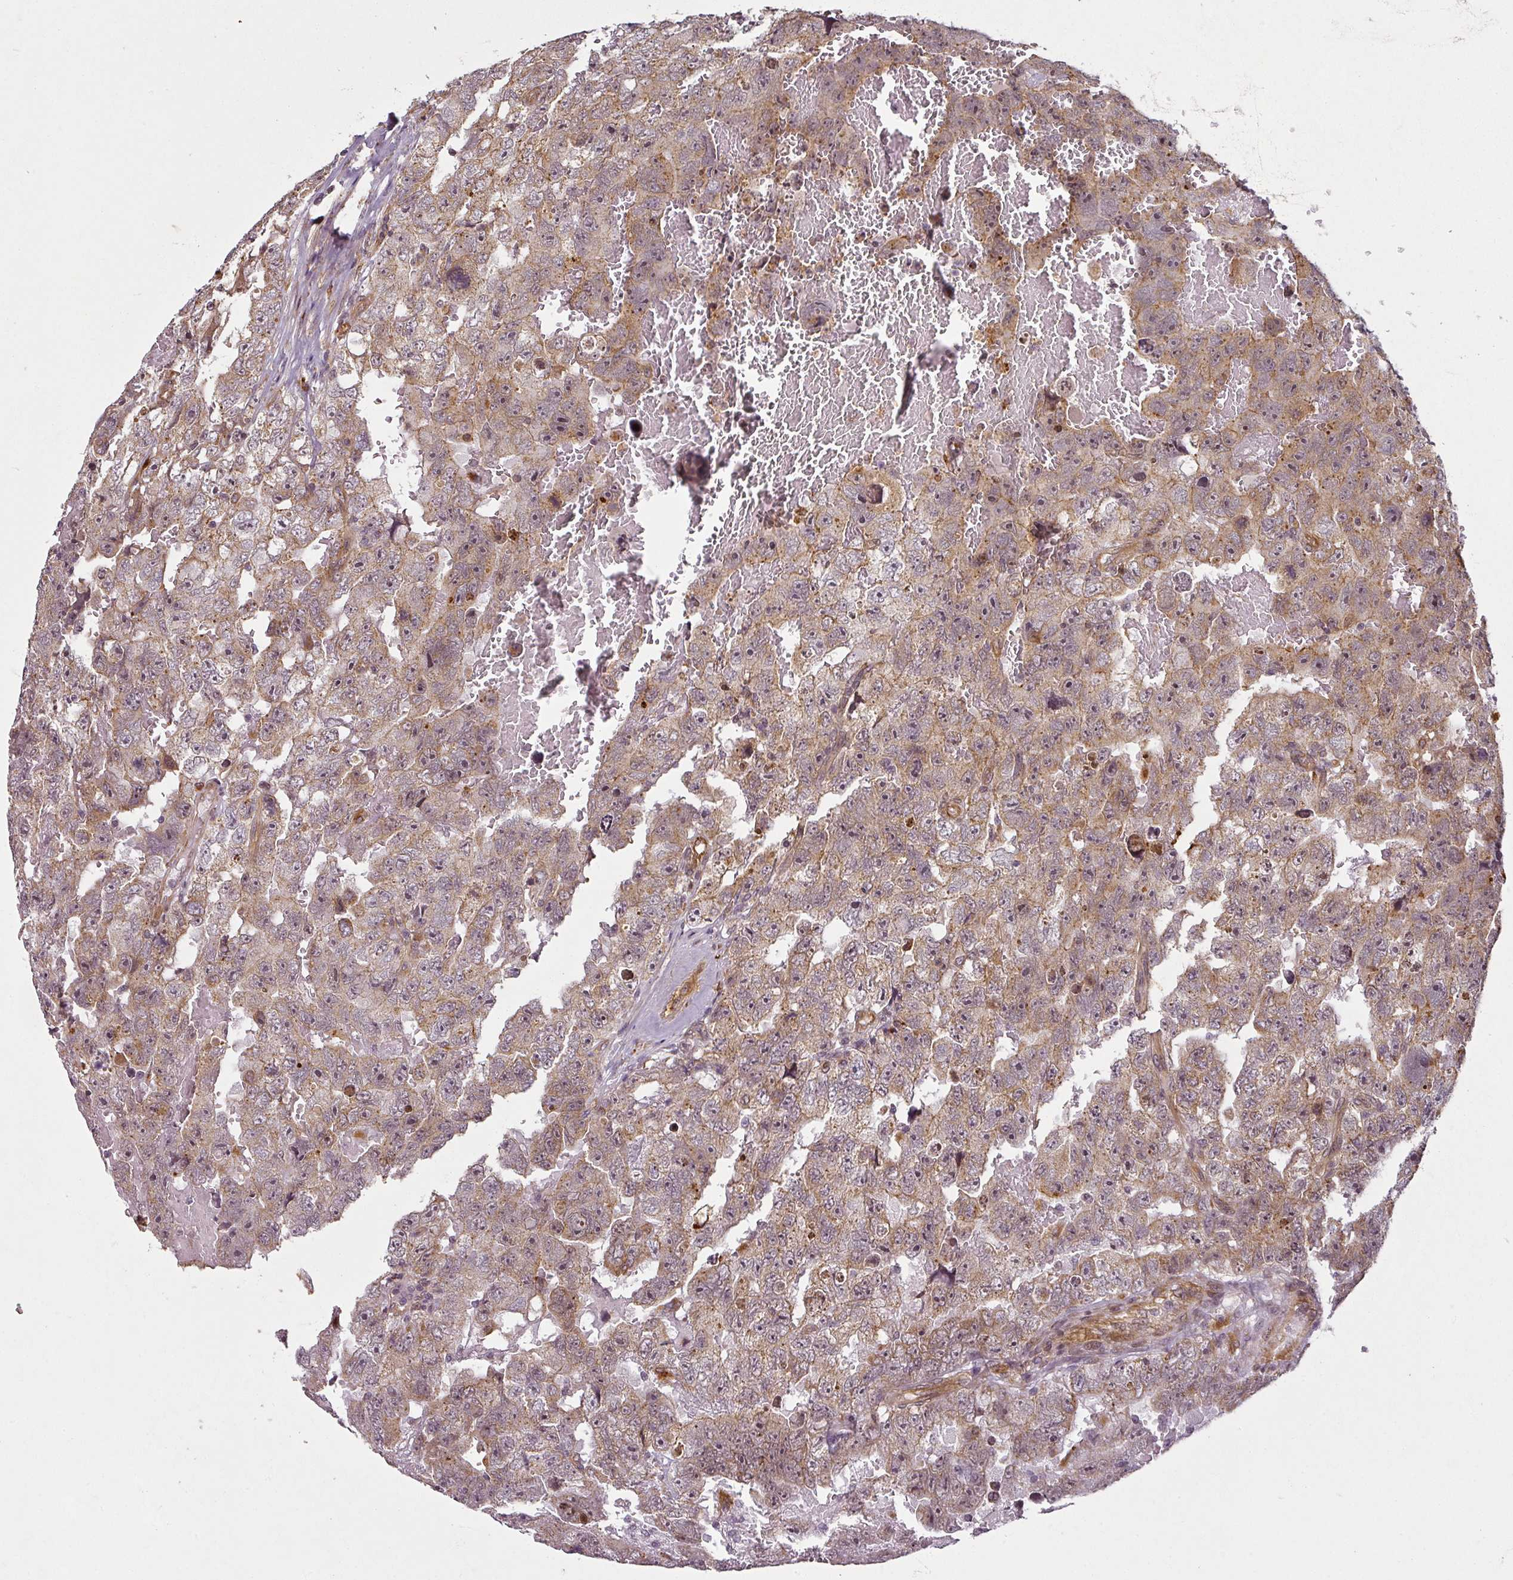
{"staining": {"intensity": "moderate", "quantity": ">75%", "location": "cytoplasmic/membranous,nuclear"}, "tissue": "testis cancer", "cell_type": "Tumor cells", "image_type": "cancer", "snomed": [{"axis": "morphology", "description": "Carcinoma, Embryonal, NOS"}, {"axis": "topography", "description": "Testis"}], "caption": "This micrograph reveals immunohistochemistry staining of human testis embryonal carcinoma, with medium moderate cytoplasmic/membranous and nuclear staining in about >75% of tumor cells.", "gene": "DIMT1", "patient": {"sex": "male", "age": 45}}